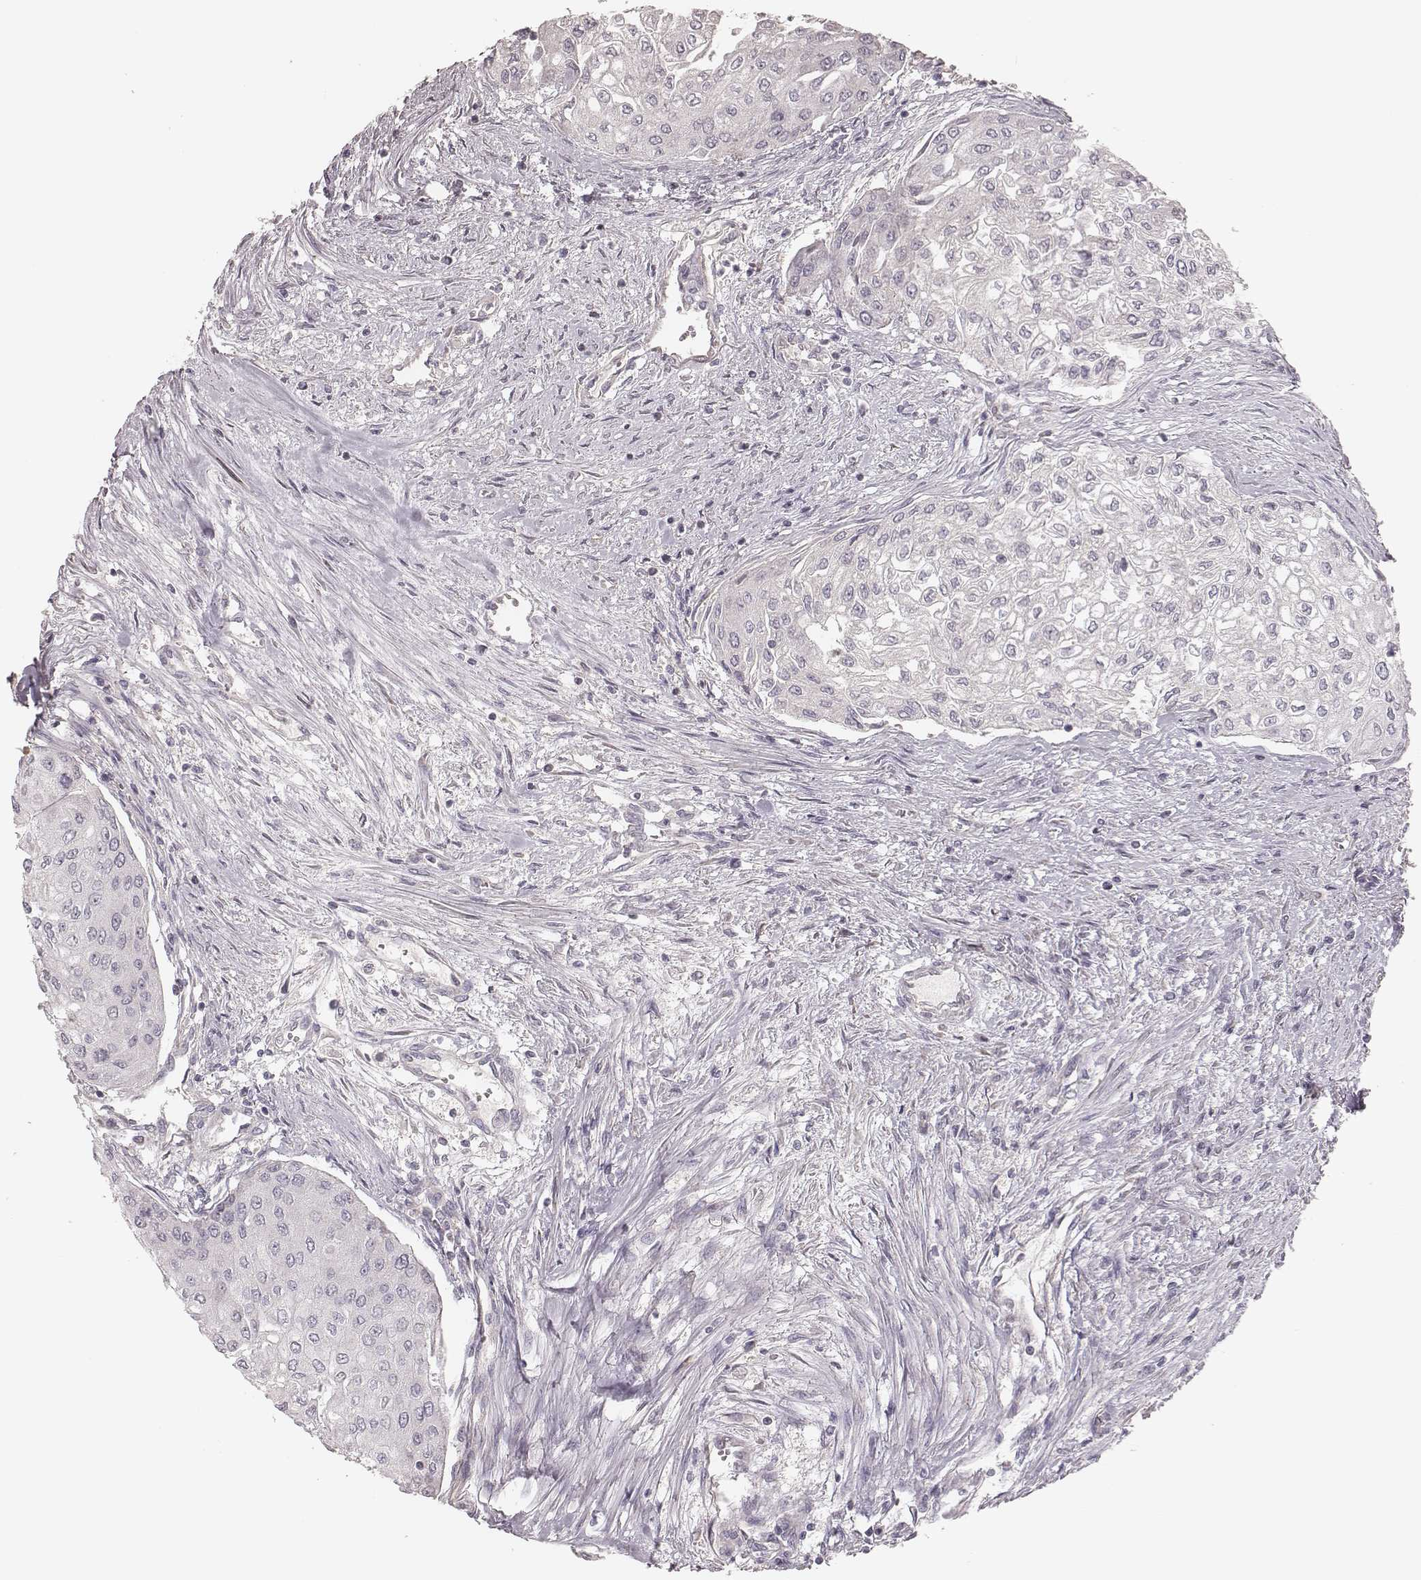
{"staining": {"intensity": "negative", "quantity": "none", "location": "none"}, "tissue": "urothelial cancer", "cell_type": "Tumor cells", "image_type": "cancer", "snomed": [{"axis": "morphology", "description": "Urothelial carcinoma, High grade"}, {"axis": "topography", "description": "Urinary bladder"}], "caption": "A photomicrograph of high-grade urothelial carcinoma stained for a protein shows no brown staining in tumor cells. (DAB (3,3'-diaminobenzidine) immunohistochemistry (IHC) visualized using brightfield microscopy, high magnification).", "gene": "MRPS27", "patient": {"sex": "male", "age": 62}}